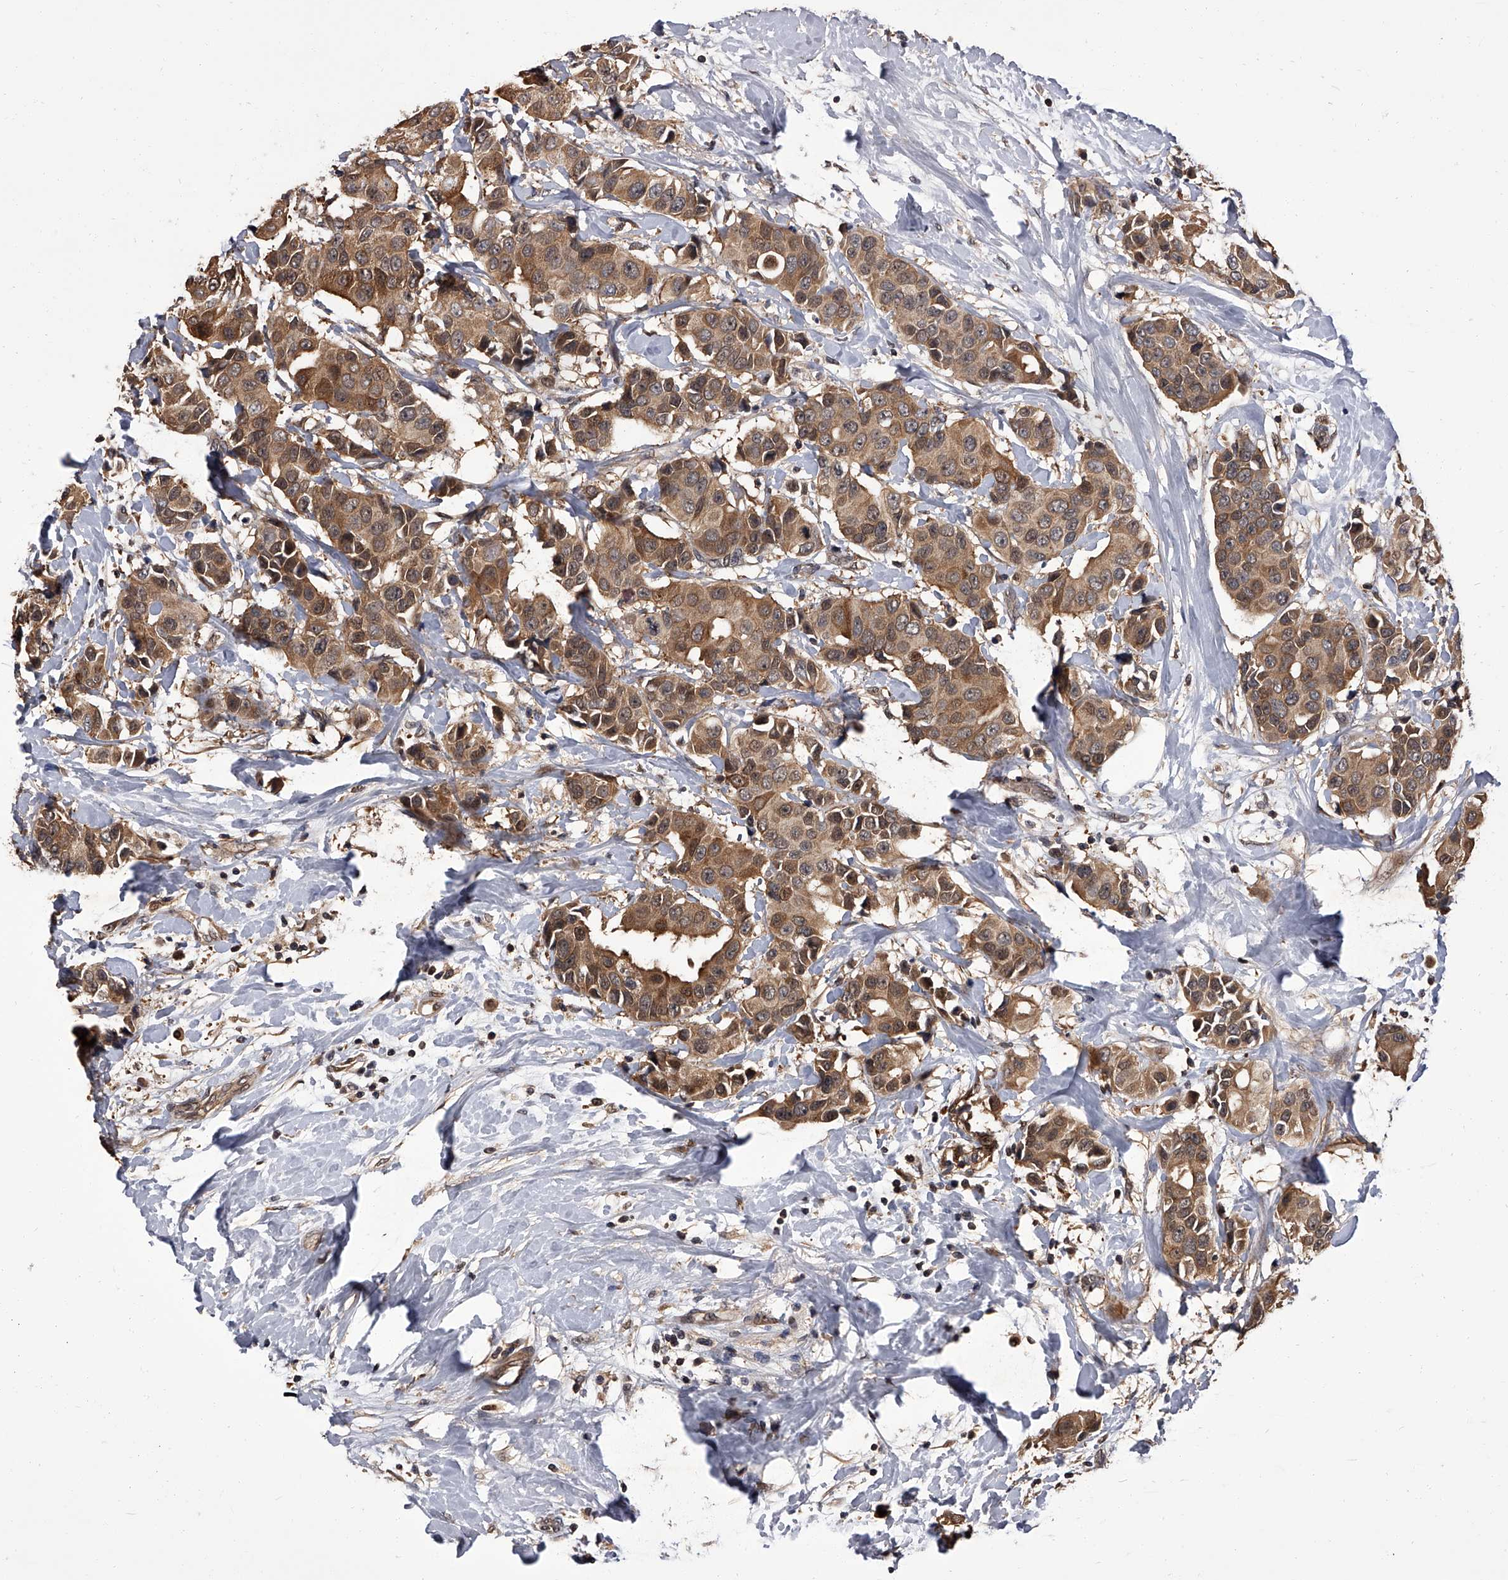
{"staining": {"intensity": "moderate", "quantity": ">75%", "location": "cytoplasmic/membranous,nuclear"}, "tissue": "breast cancer", "cell_type": "Tumor cells", "image_type": "cancer", "snomed": [{"axis": "morphology", "description": "Normal tissue, NOS"}, {"axis": "morphology", "description": "Duct carcinoma"}, {"axis": "topography", "description": "Breast"}], "caption": "Breast cancer stained with DAB immunohistochemistry shows medium levels of moderate cytoplasmic/membranous and nuclear staining in about >75% of tumor cells.", "gene": "SLC18B1", "patient": {"sex": "female", "age": 39}}